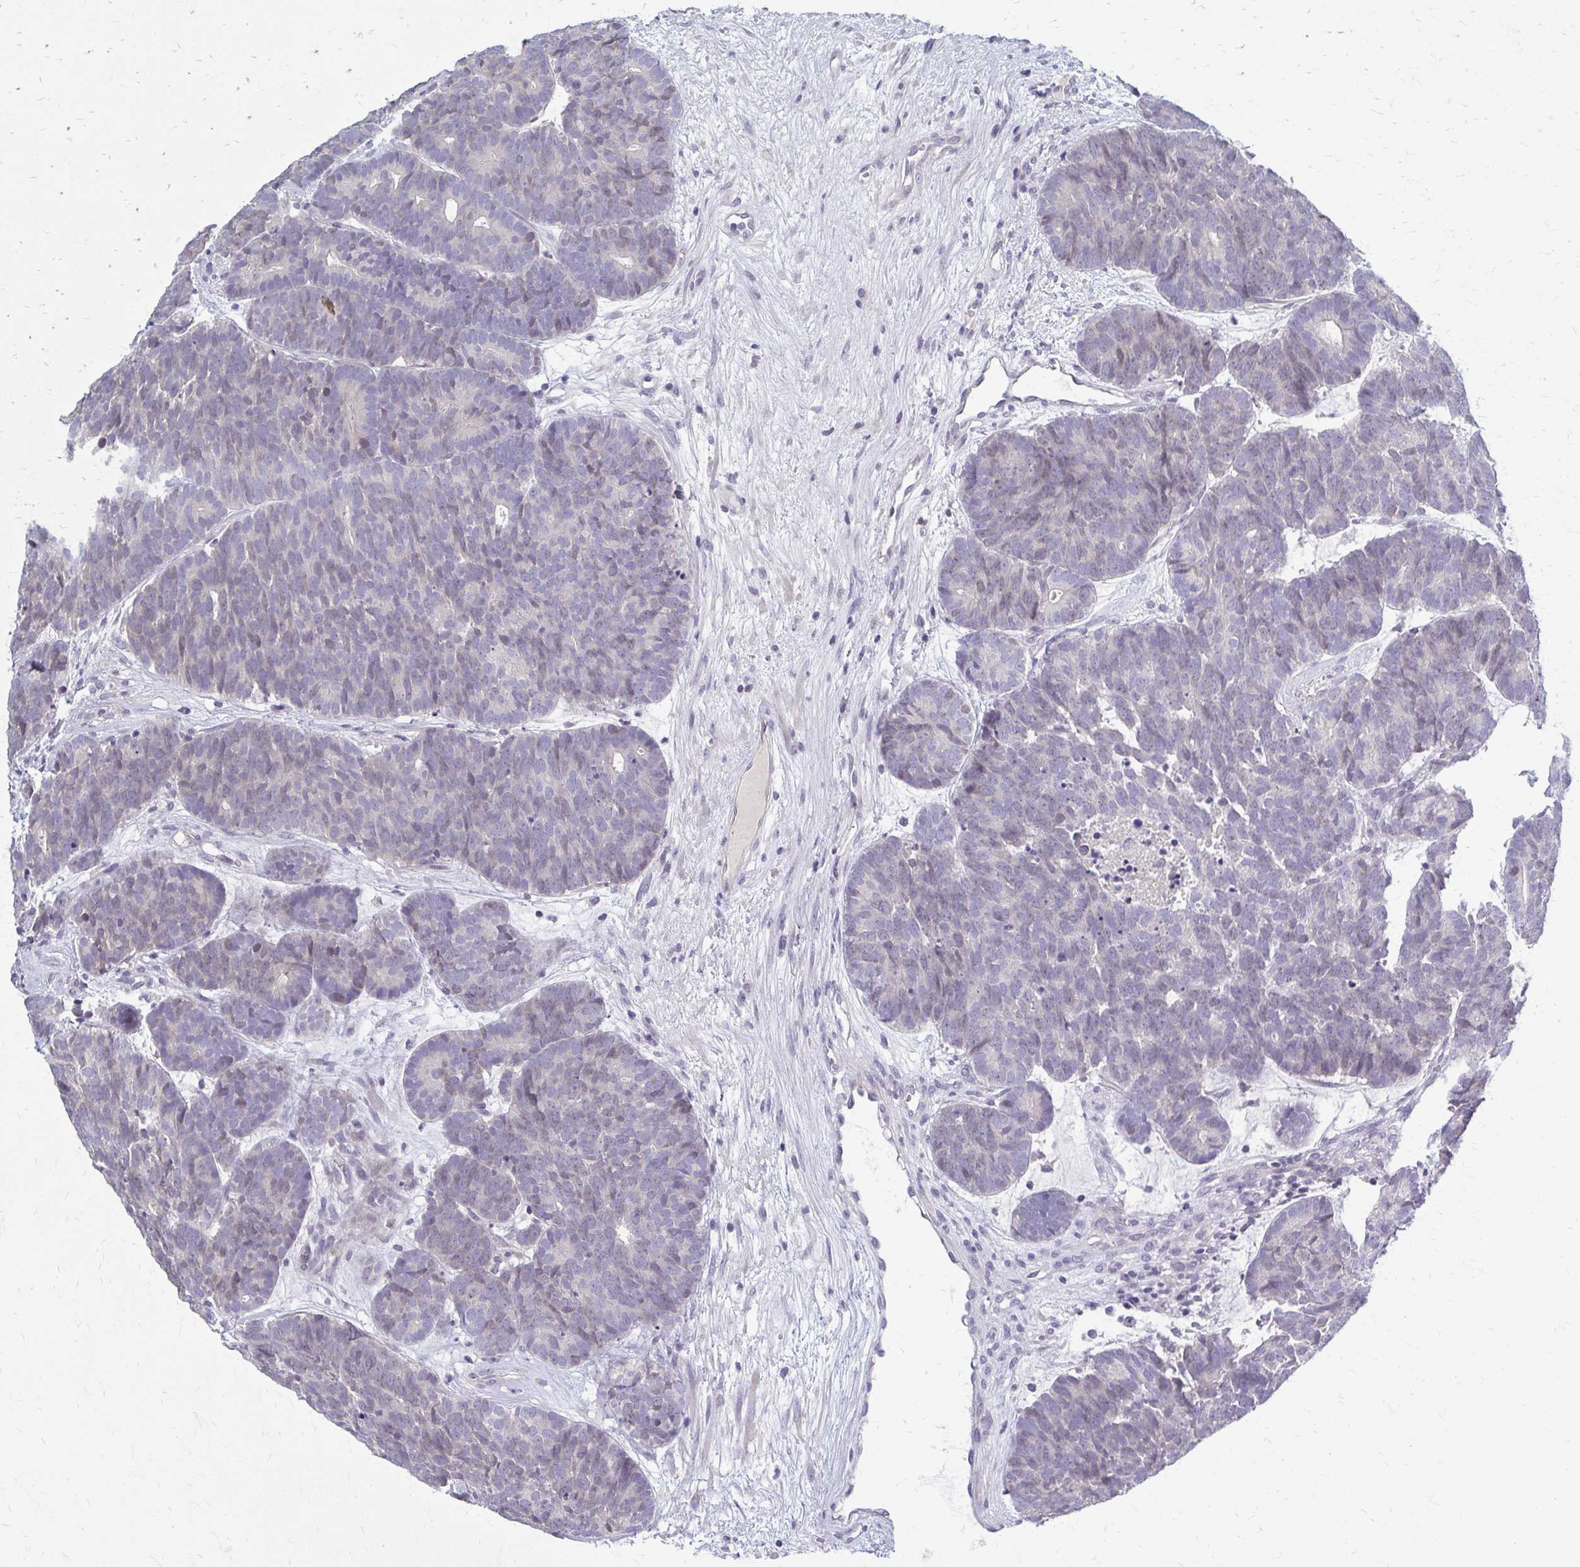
{"staining": {"intensity": "negative", "quantity": "none", "location": "none"}, "tissue": "head and neck cancer", "cell_type": "Tumor cells", "image_type": "cancer", "snomed": [{"axis": "morphology", "description": "Adenocarcinoma, NOS"}, {"axis": "topography", "description": "Head-Neck"}], "caption": "The immunohistochemistry histopathology image has no significant staining in tumor cells of head and neck cancer tissue.", "gene": "MCRIP2", "patient": {"sex": "female", "age": 81}}